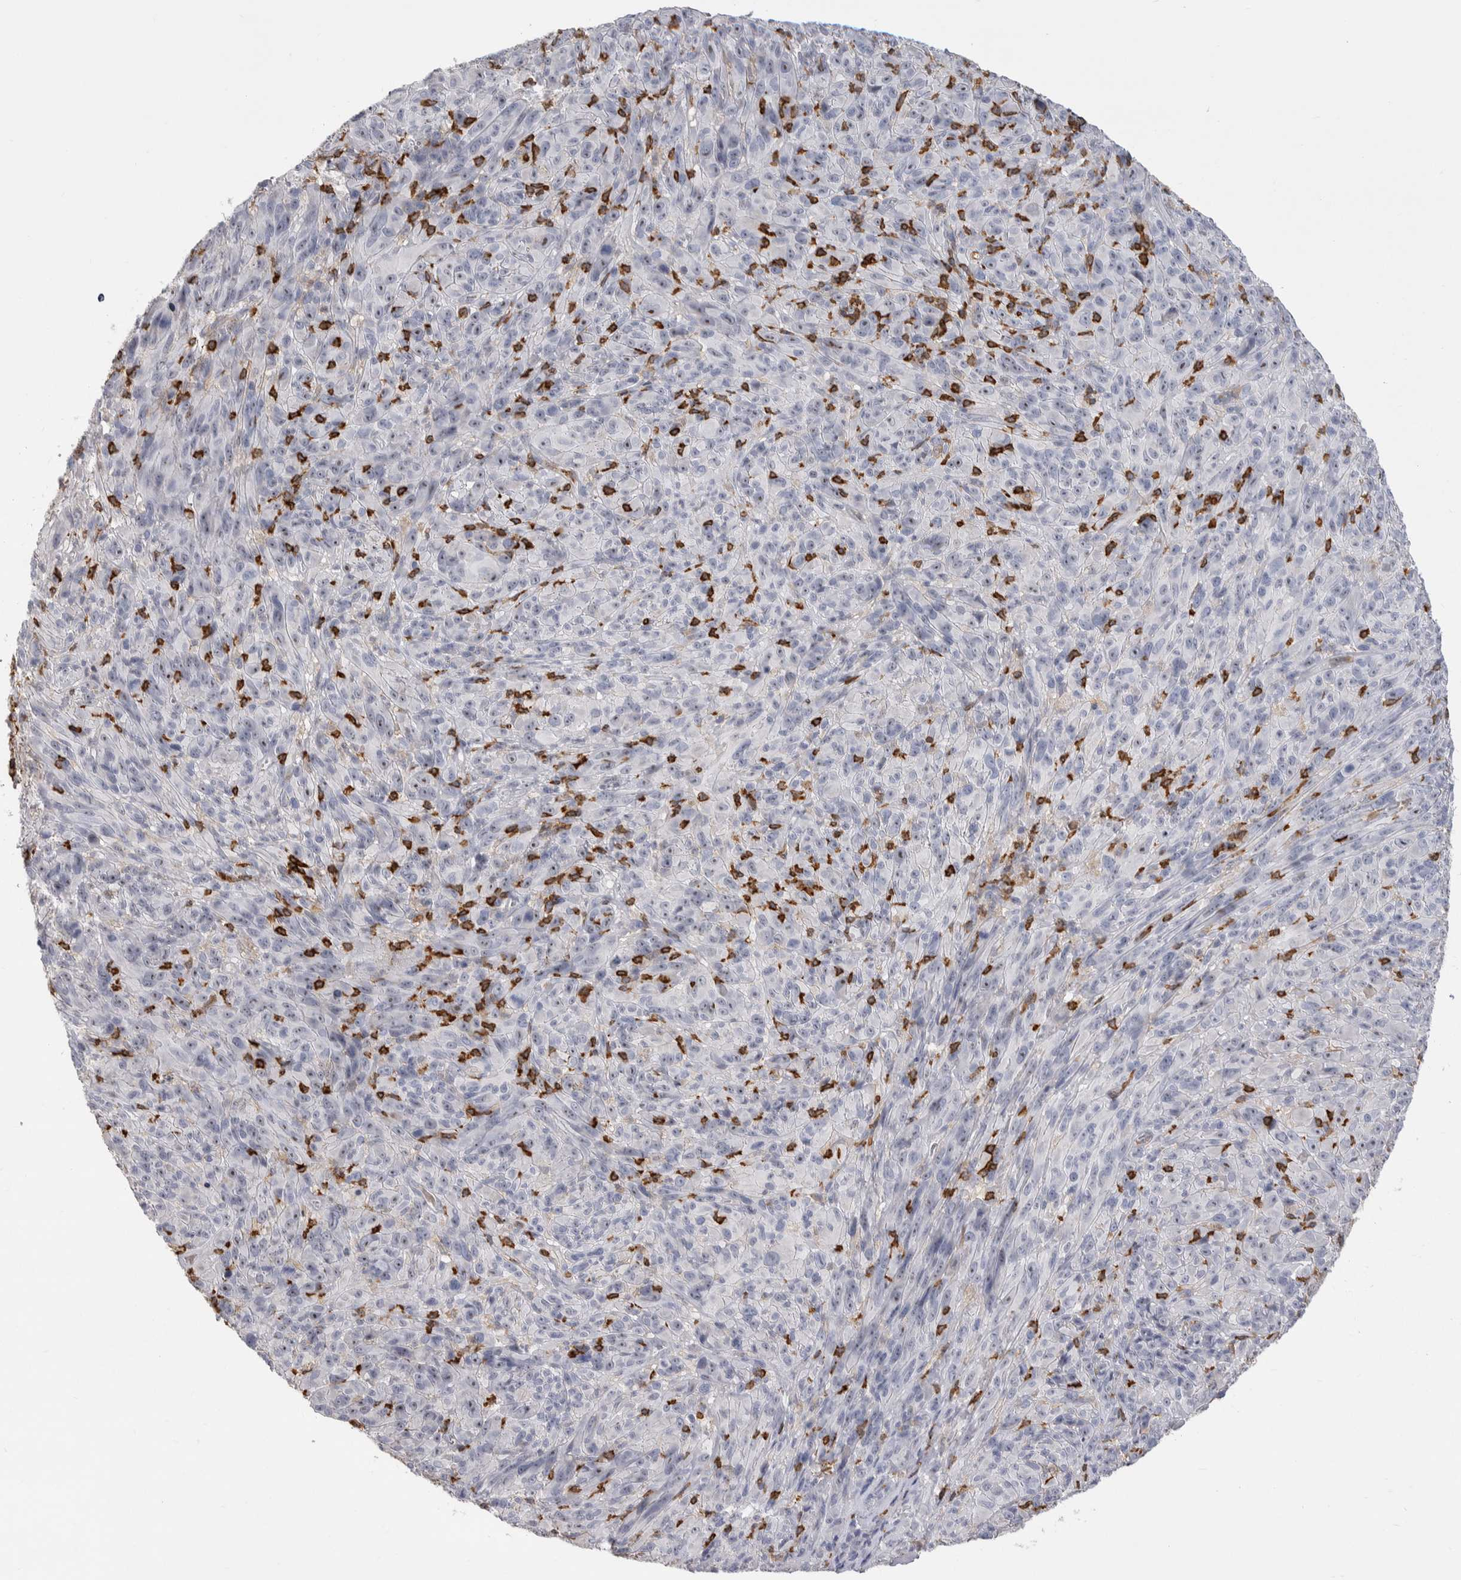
{"staining": {"intensity": "negative", "quantity": "none", "location": "none"}, "tissue": "melanoma", "cell_type": "Tumor cells", "image_type": "cancer", "snomed": [{"axis": "morphology", "description": "Malignant melanoma, NOS"}, {"axis": "topography", "description": "Skin of head"}], "caption": "Tumor cells are negative for brown protein staining in melanoma. (DAB immunohistochemistry with hematoxylin counter stain).", "gene": "CEP295NL", "patient": {"sex": "male", "age": 96}}